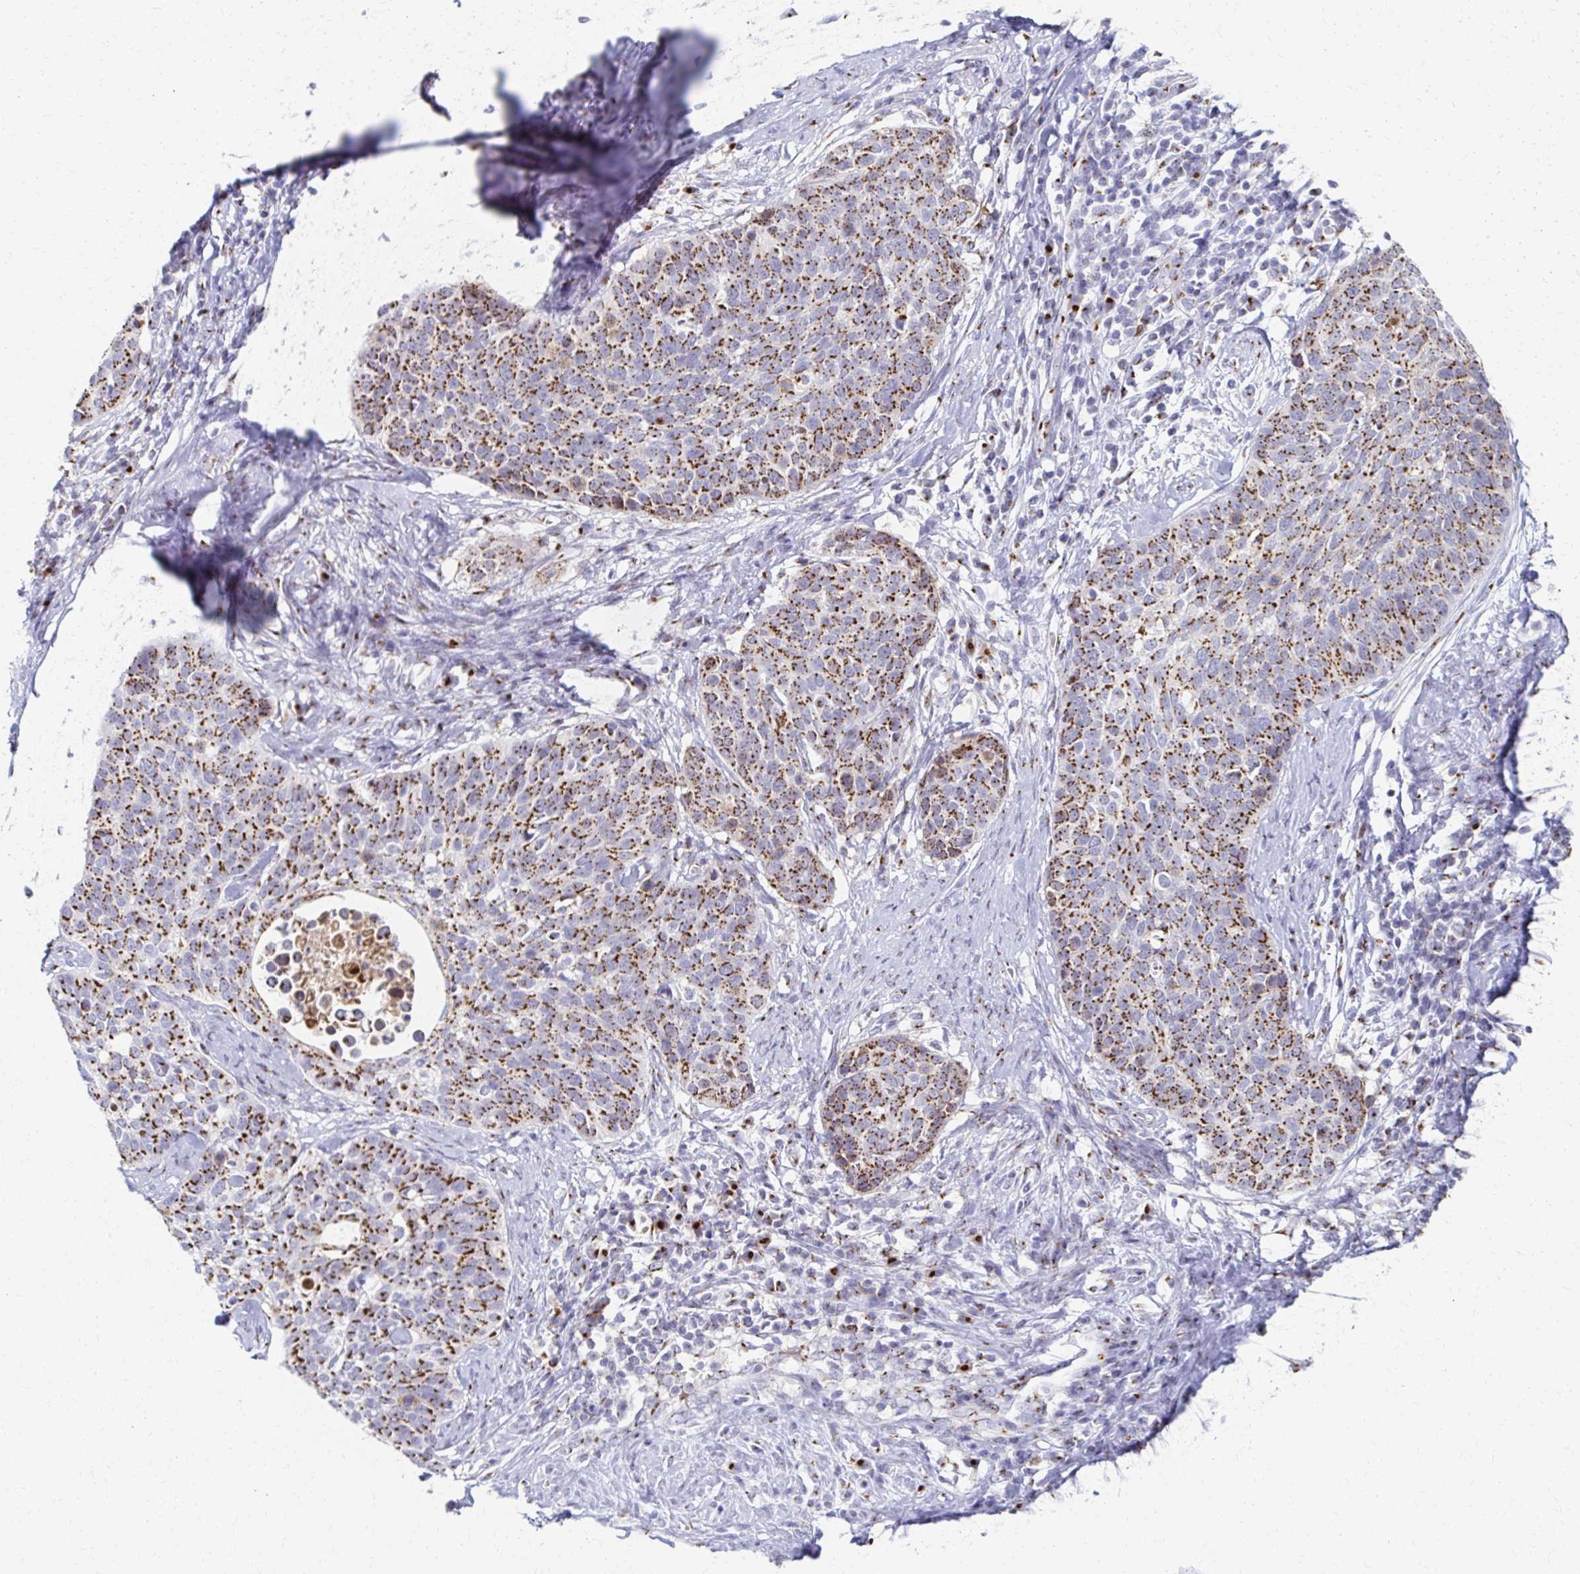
{"staining": {"intensity": "moderate", "quantity": ">75%", "location": "cytoplasmic/membranous"}, "tissue": "cervical cancer", "cell_type": "Tumor cells", "image_type": "cancer", "snomed": [{"axis": "morphology", "description": "Squamous cell carcinoma, NOS"}, {"axis": "topography", "description": "Cervix"}], "caption": "Cervical cancer tissue demonstrates moderate cytoplasmic/membranous expression in about >75% of tumor cells, visualized by immunohistochemistry.", "gene": "TM9SF1", "patient": {"sex": "female", "age": 69}}